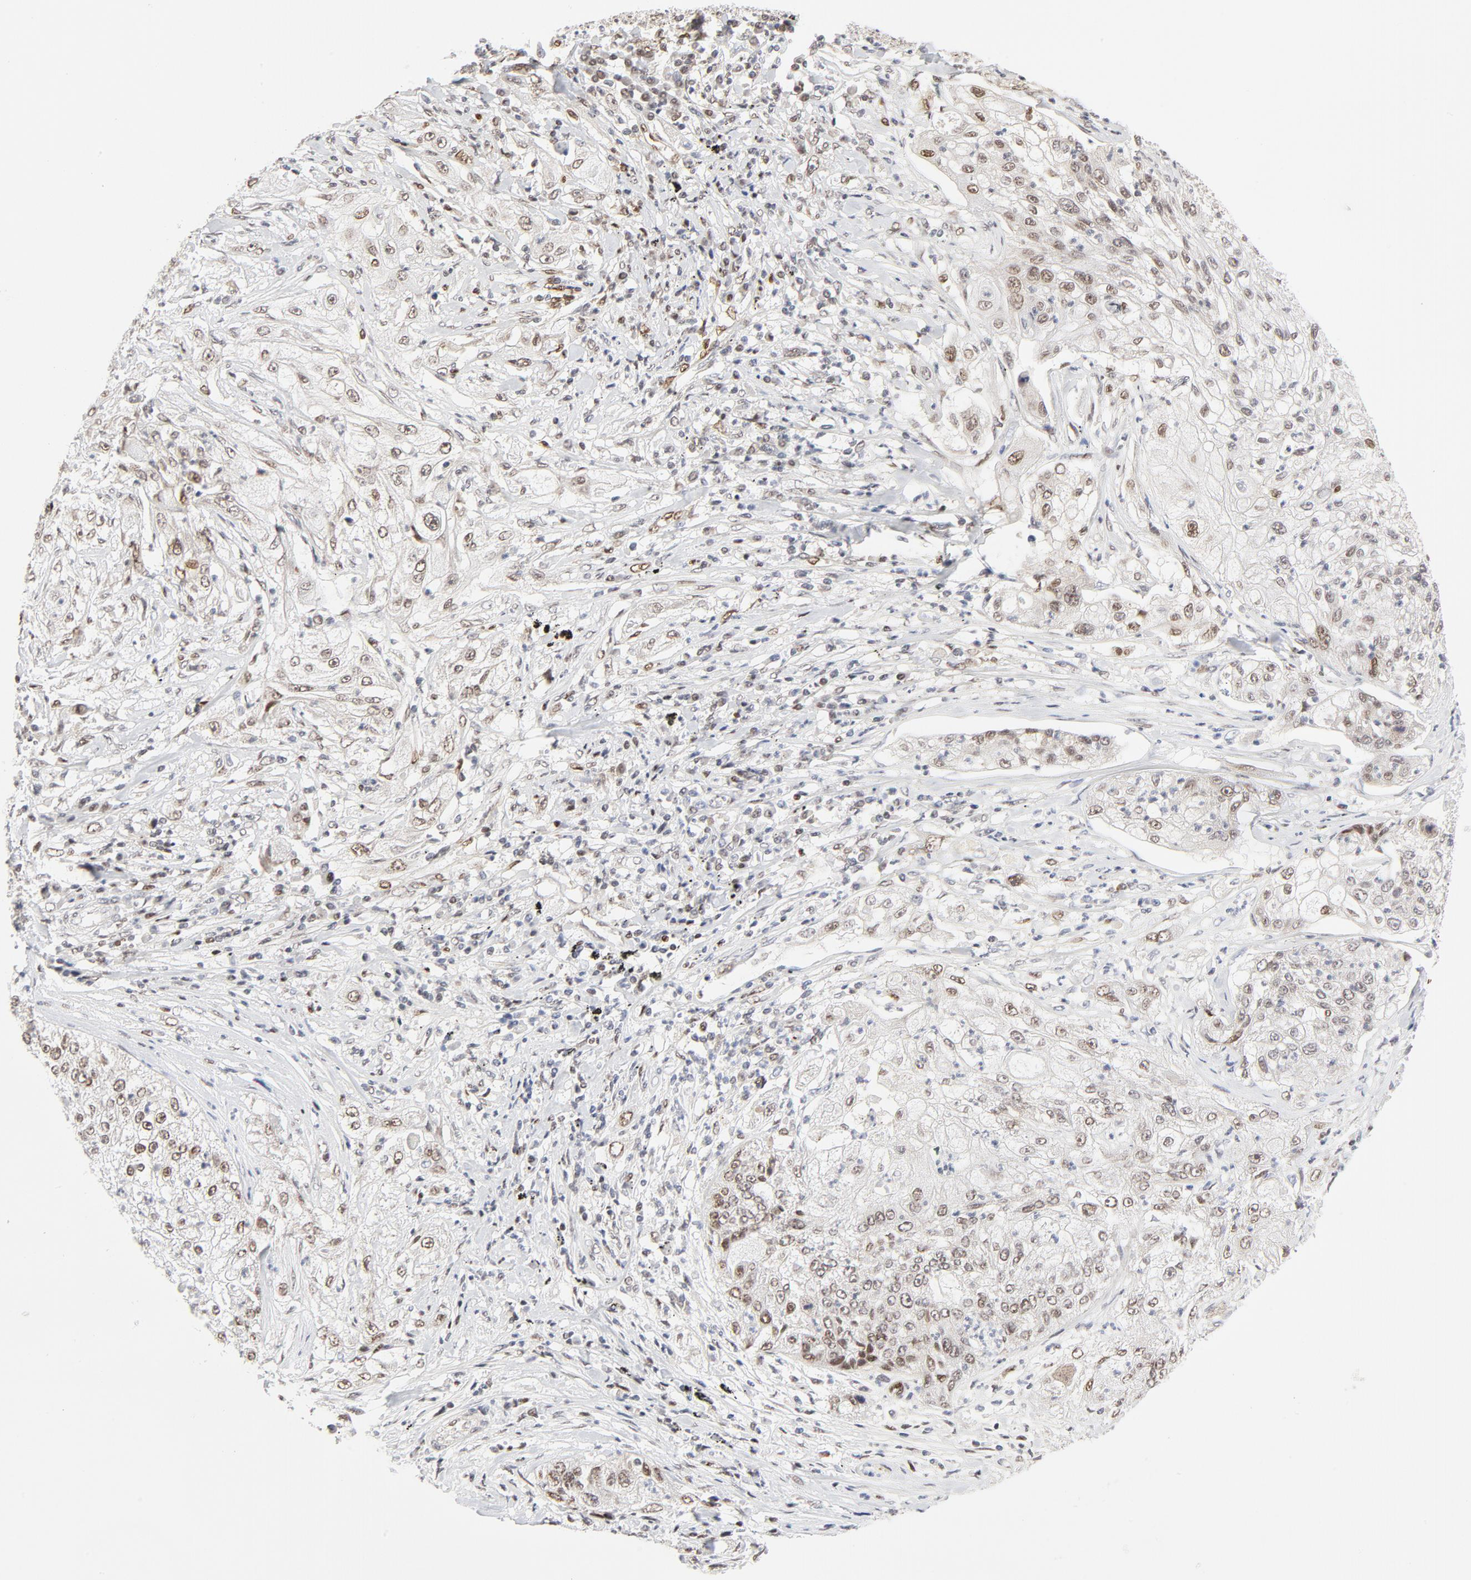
{"staining": {"intensity": "moderate", "quantity": ">75%", "location": "nuclear"}, "tissue": "lung cancer", "cell_type": "Tumor cells", "image_type": "cancer", "snomed": [{"axis": "morphology", "description": "Inflammation, NOS"}, {"axis": "morphology", "description": "Squamous cell carcinoma, NOS"}, {"axis": "topography", "description": "Lymph node"}, {"axis": "topography", "description": "Soft tissue"}, {"axis": "topography", "description": "Lung"}], "caption": "Lung squamous cell carcinoma stained with DAB IHC demonstrates medium levels of moderate nuclear staining in about >75% of tumor cells.", "gene": "MEF2A", "patient": {"sex": "male", "age": 66}}